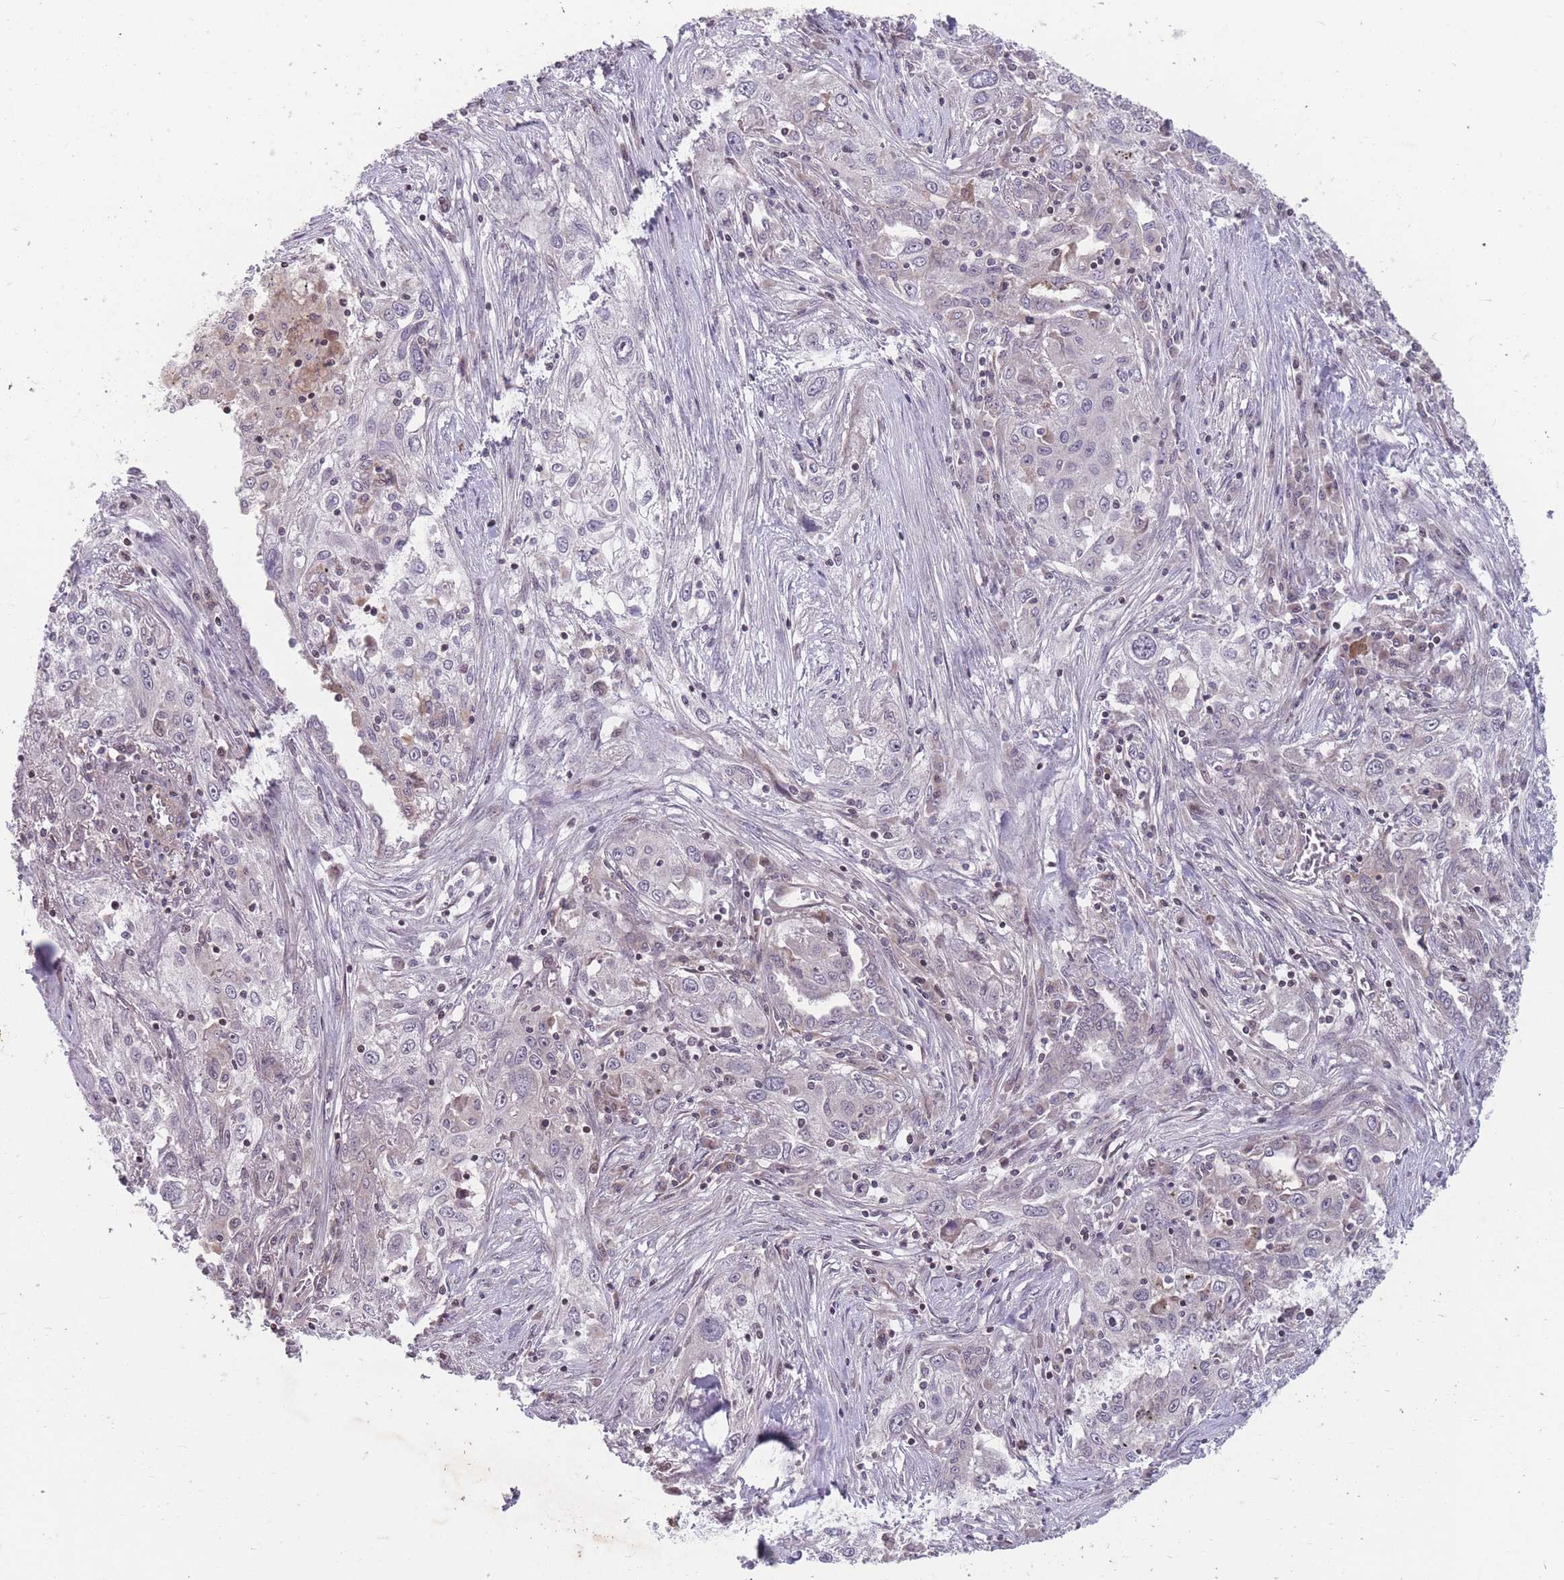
{"staining": {"intensity": "negative", "quantity": "none", "location": "none"}, "tissue": "lung cancer", "cell_type": "Tumor cells", "image_type": "cancer", "snomed": [{"axis": "morphology", "description": "Squamous cell carcinoma, NOS"}, {"axis": "topography", "description": "Lung"}], "caption": "Squamous cell carcinoma (lung) was stained to show a protein in brown. There is no significant expression in tumor cells. Brightfield microscopy of immunohistochemistry stained with DAB (brown) and hematoxylin (blue), captured at high magnification.", "gene": "GGT5", "patient": {"sex": "female", "age": 69}}